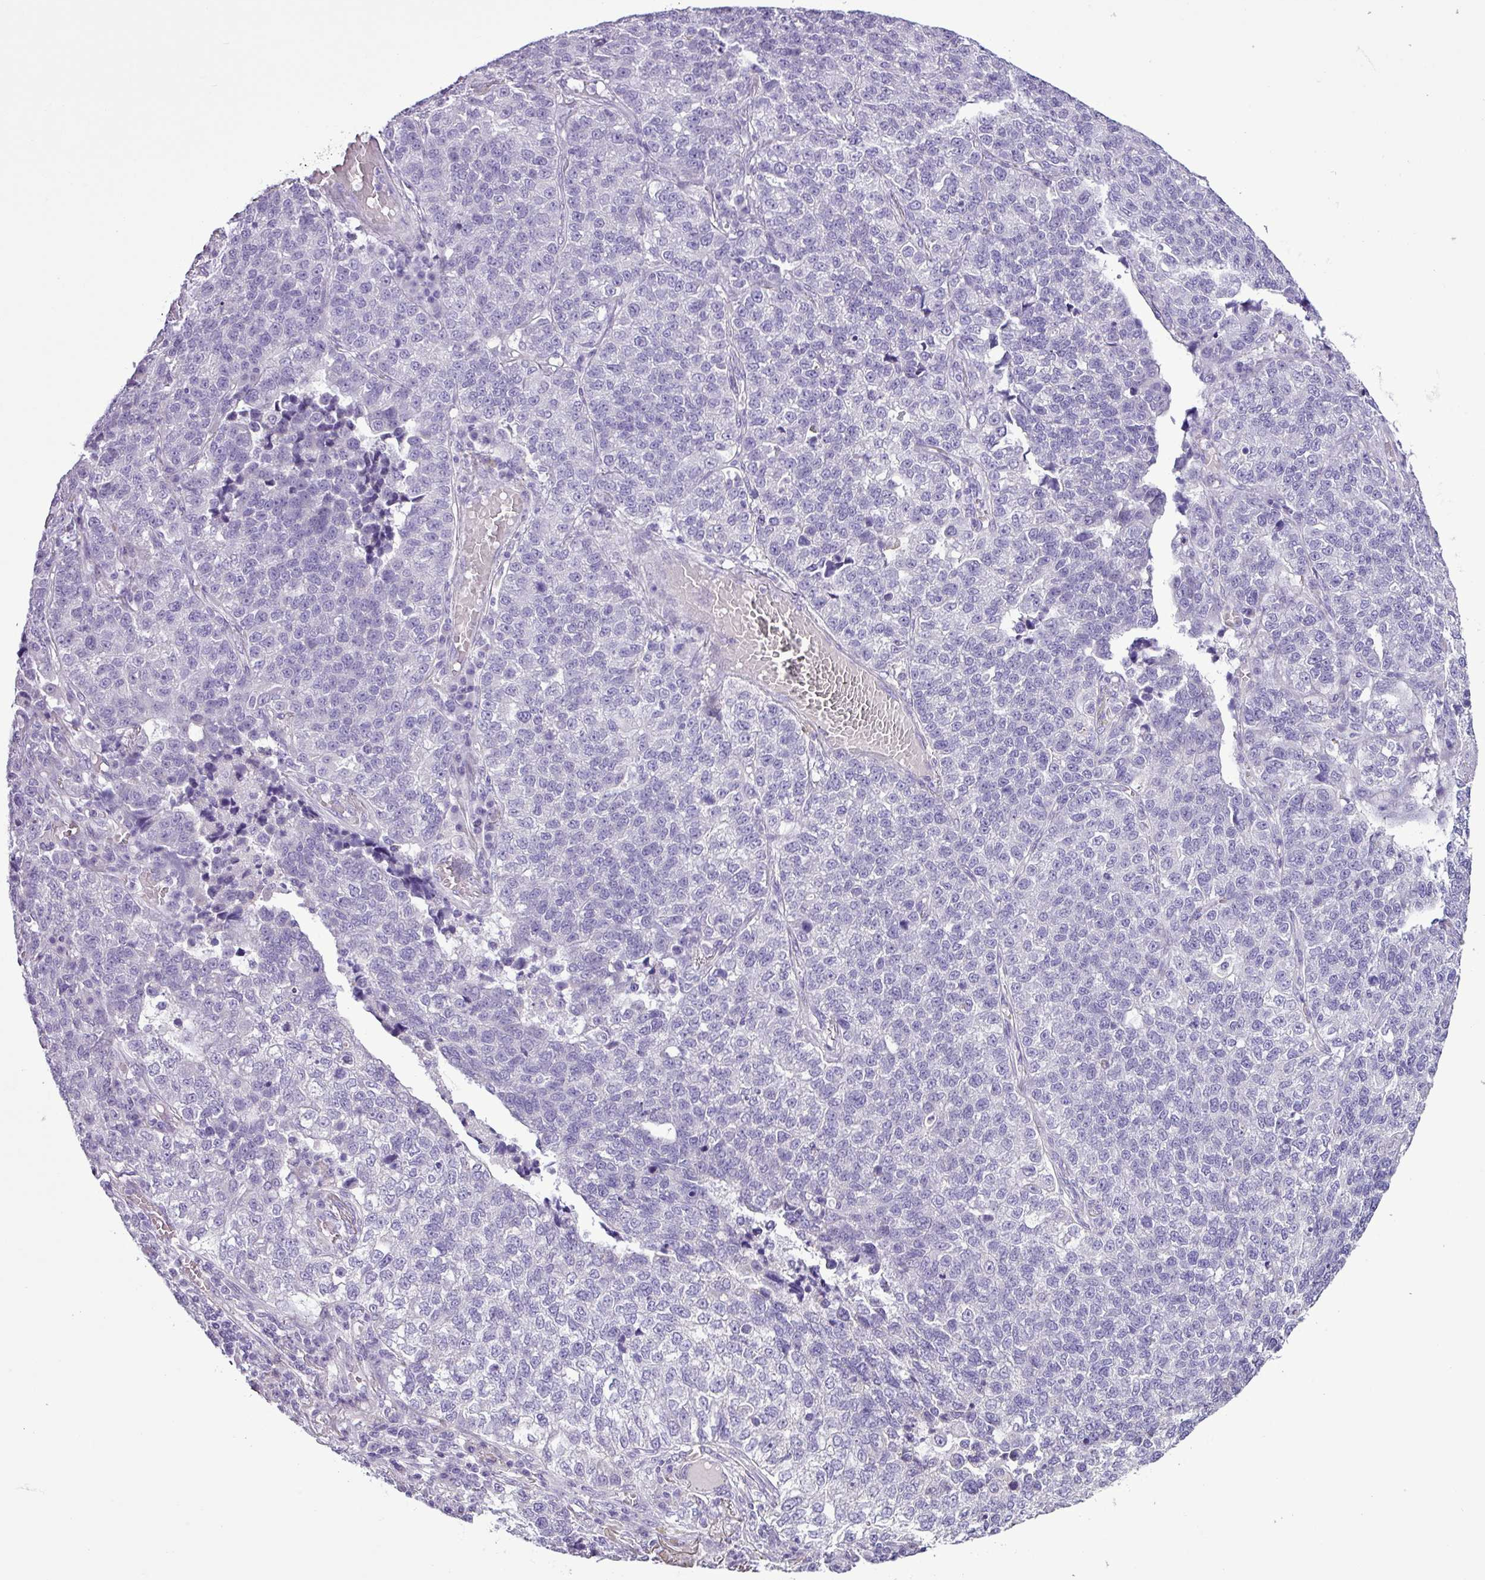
{"staining": {"intensity": "negative", "quantity": "none", "location": "none"}, "tissue": "lung cancer", "cell_type": "Tumor cells", "image_type": "cancer", "snomed": [{"axis": "morphology", "description": "Adenocarcinoma, NOS"}, {"axis": "topography", "description": "Lung"}], "caption": "The immunohistochemistry photomicrograph has no significant positivity in tumor cells of adenocarcinoma (lung) tissue.", "gene": "ALDH3A1", "patient": {"sex": "male", "age": 49}}